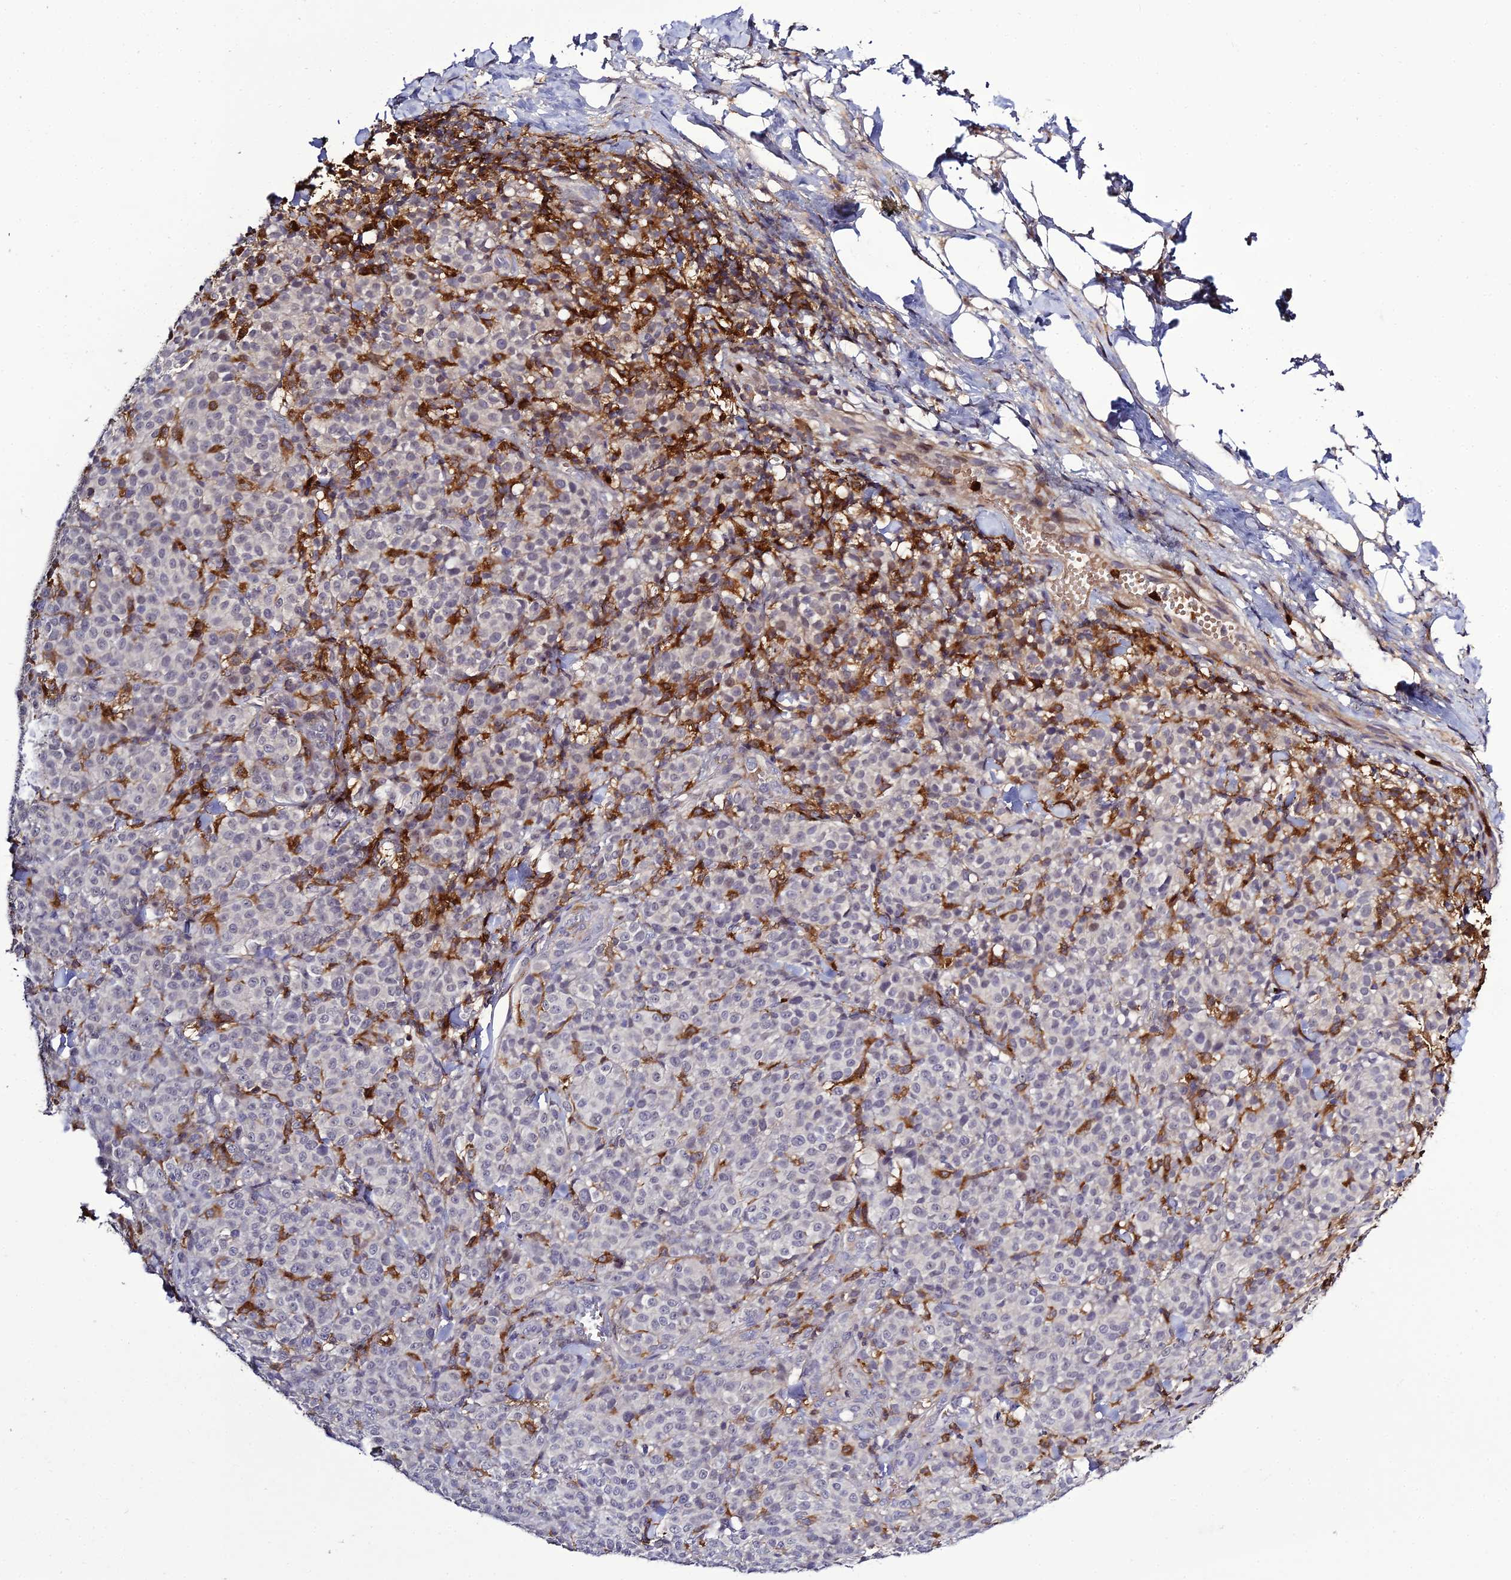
{"staining": {"intensity": "negative", "quantity": "none", "location": "none"}, "tissue": "melanoma", "cell_type": "Tumor cells", "image_type": "cancer", "snomed": [{"axis": "morphology", "description": "Normal tissue, NOS"}, {"axis": "morphology", "description": "Malignant melanoma, NOS"}, {"axis": "topography", "description": "Skin"}], "caption": "The image exhibits no significant expression in tumor cells of malignant melanoma.", "gene": "IL4I1", "patient": {"sex": "female", "age": 34}}